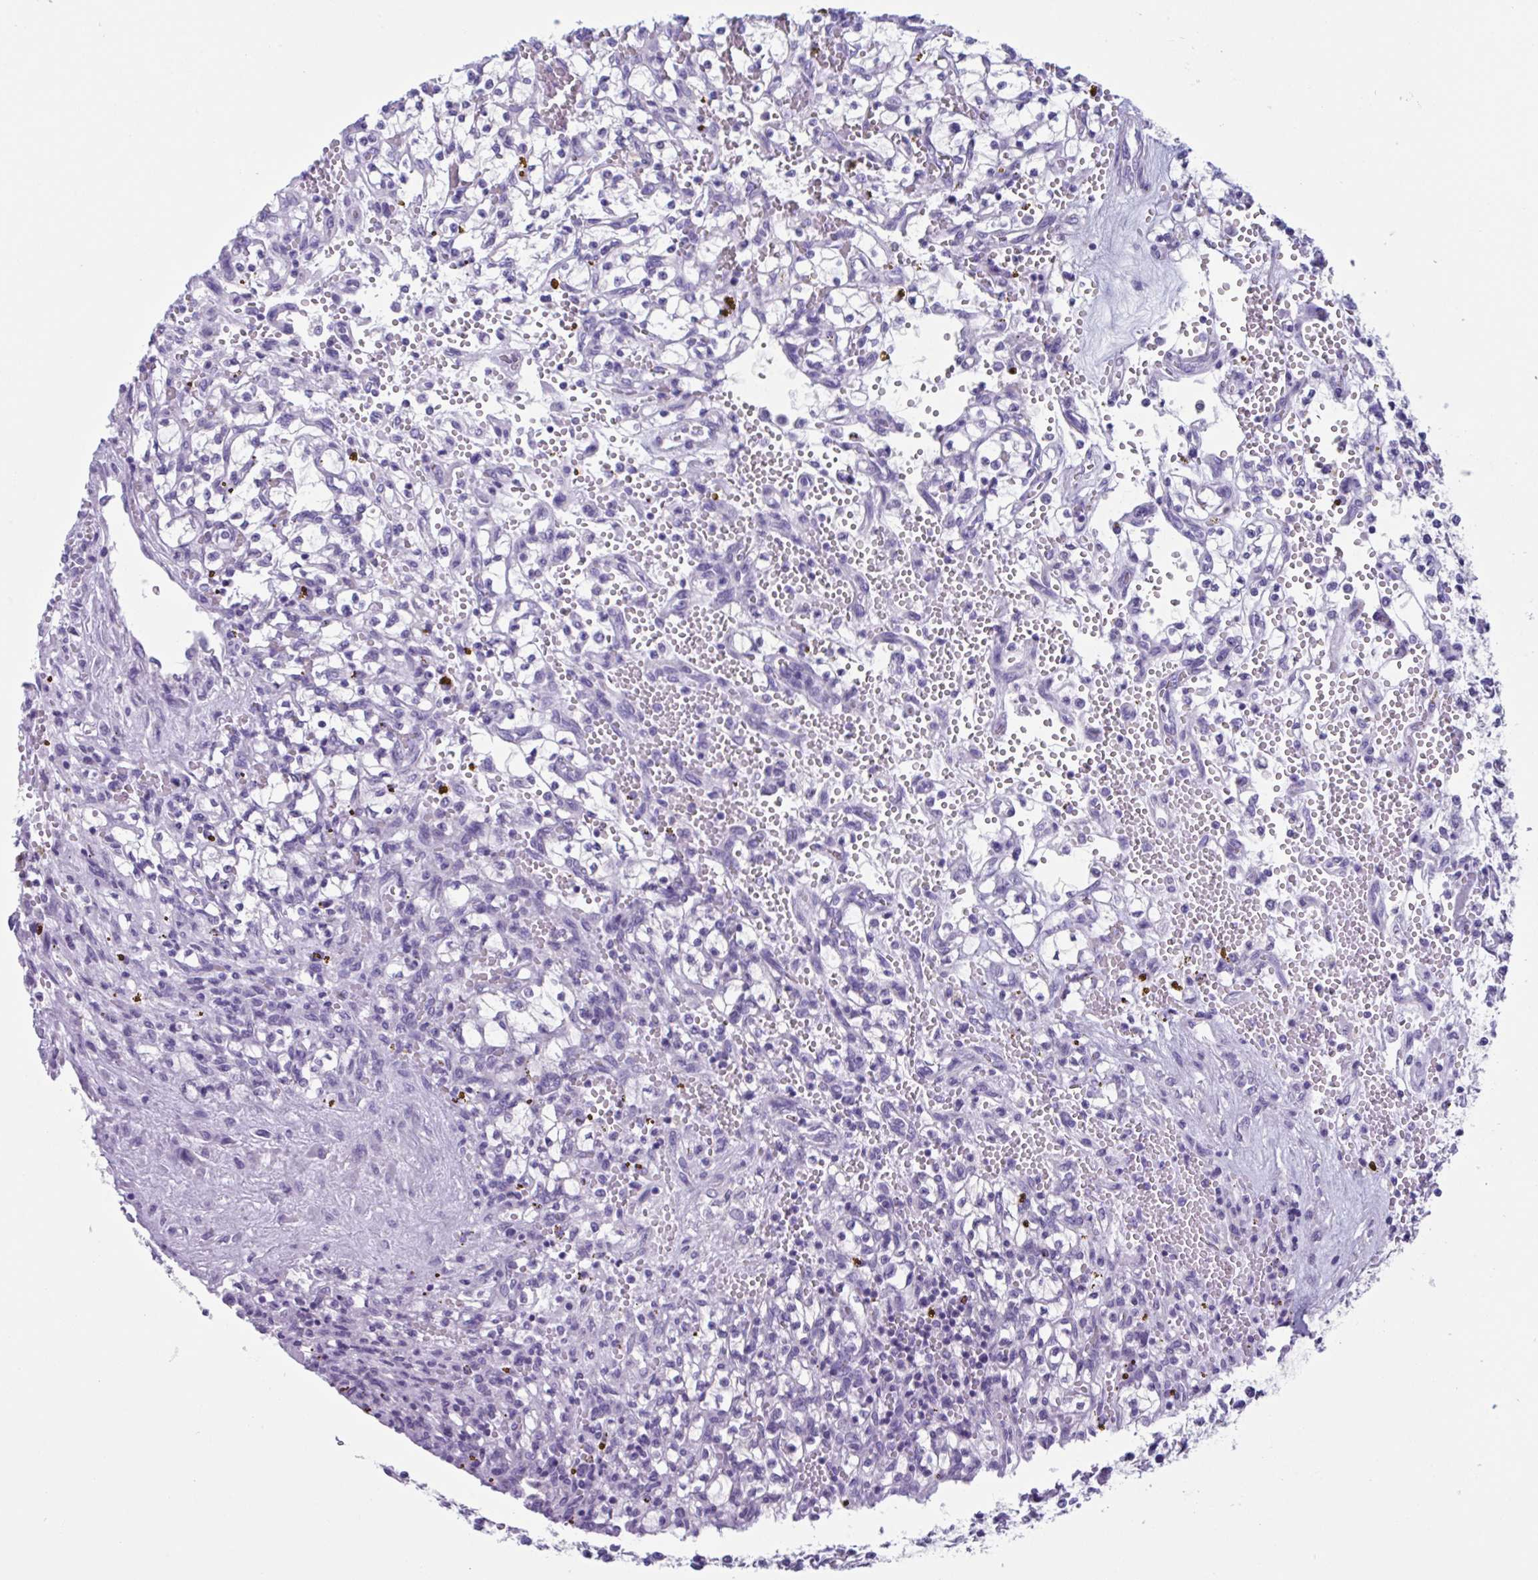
{"staining": {"intensity": "negative", "quantity": "none", "location": "none"}, "tissue": "renal cancer", "cell_type": "Tumor cells", "image_type": "cancer", "snomed": [{"axis": "morphology", "description": "Adenocarcinoma, NOS"}, {"axis": "topography", "description": "Kidney"}], "caption": "High power microscopy photomicrograph of an immunohistochemistry micrograph of renal cancer, revealing no significant positivity in tumor cells. (DAB (3,3'-diaminobenzidine) immunohistochemistry, high magnification).", "gene": "USP35", "patient": {"sex": "female", "age": 64}}